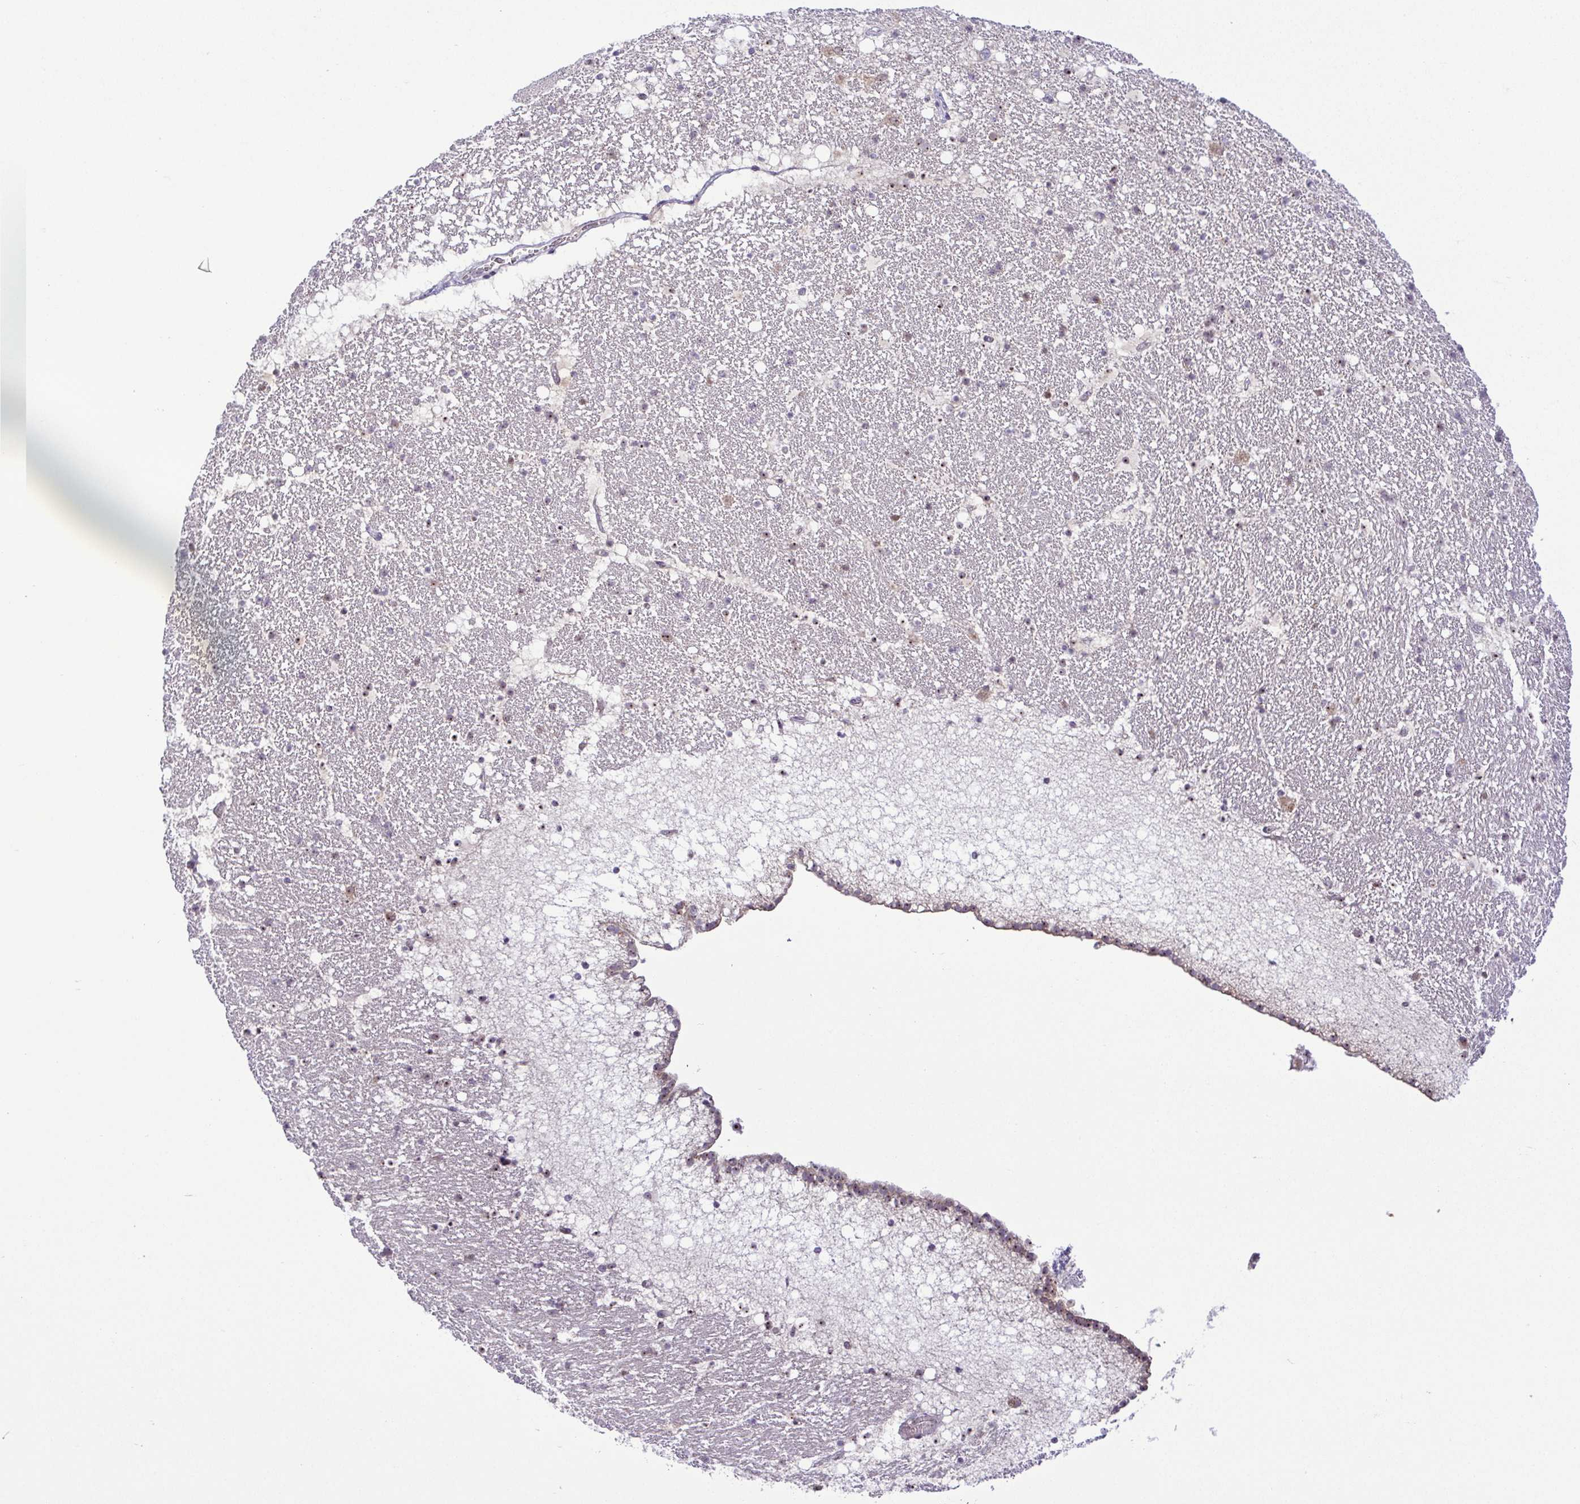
{"staining": {"intensity": "negative", "quantity": "none", "location": "none"}, "tissue": "hippocampus", "cell_type": "Glial cells", "image_type": "normal", "snomed": [{"axis": "morphology", "description": "Normal tissue, NOS"}, {"axis": "topography", "description": "Hippocampus"}], "caption": "The photomicrograph exhibits no staining of glial cells in benign hippocampus. The staining is performed using DAB (3,3'-diaminobenzidine) brown chromogen with nuclei counter-stained in using hematoxylin.", "gene": "RSL24D1", "patient": {"sex": "female", "age": 42}}